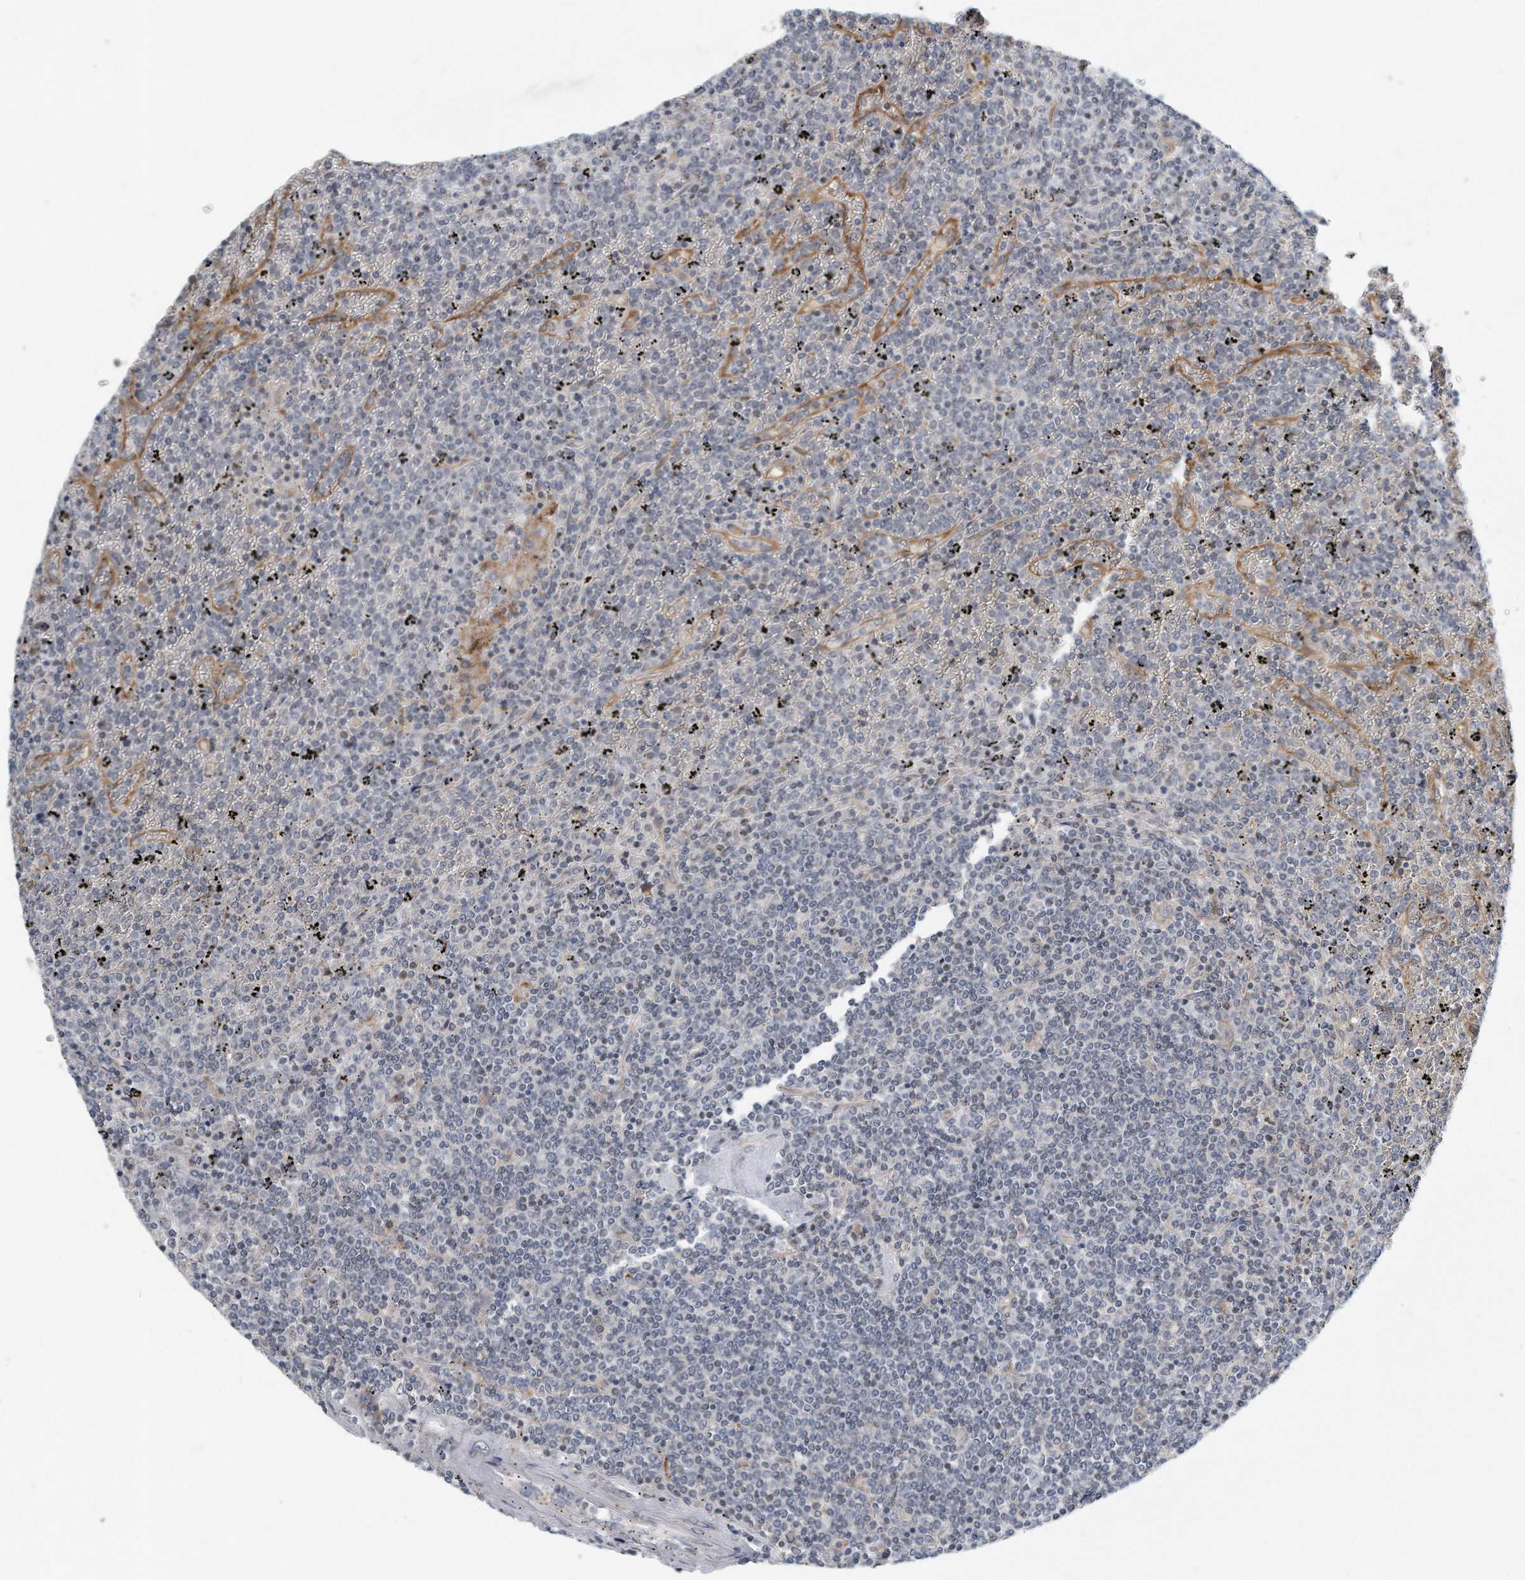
{"staining": {"intensity": "negative", "quantity": "none", "location": "none"}, "tissue": "lymphoma", "cell_type": "Tumor cells", "image_type": "cancer", "snomed": [{"axis": "morphology", "description": "Malignant lymphoma, non-Hodgkin's type, Low grade"}, {"axis": "topography", "description": "Spleen"}], "caption": "An immunohistochemistry micrograph of lymphoma is shown. There is no staining in tumor cells of lymphoma.", "gene": "VLDLR", "patient": {"sex": "female", "age": 19}}